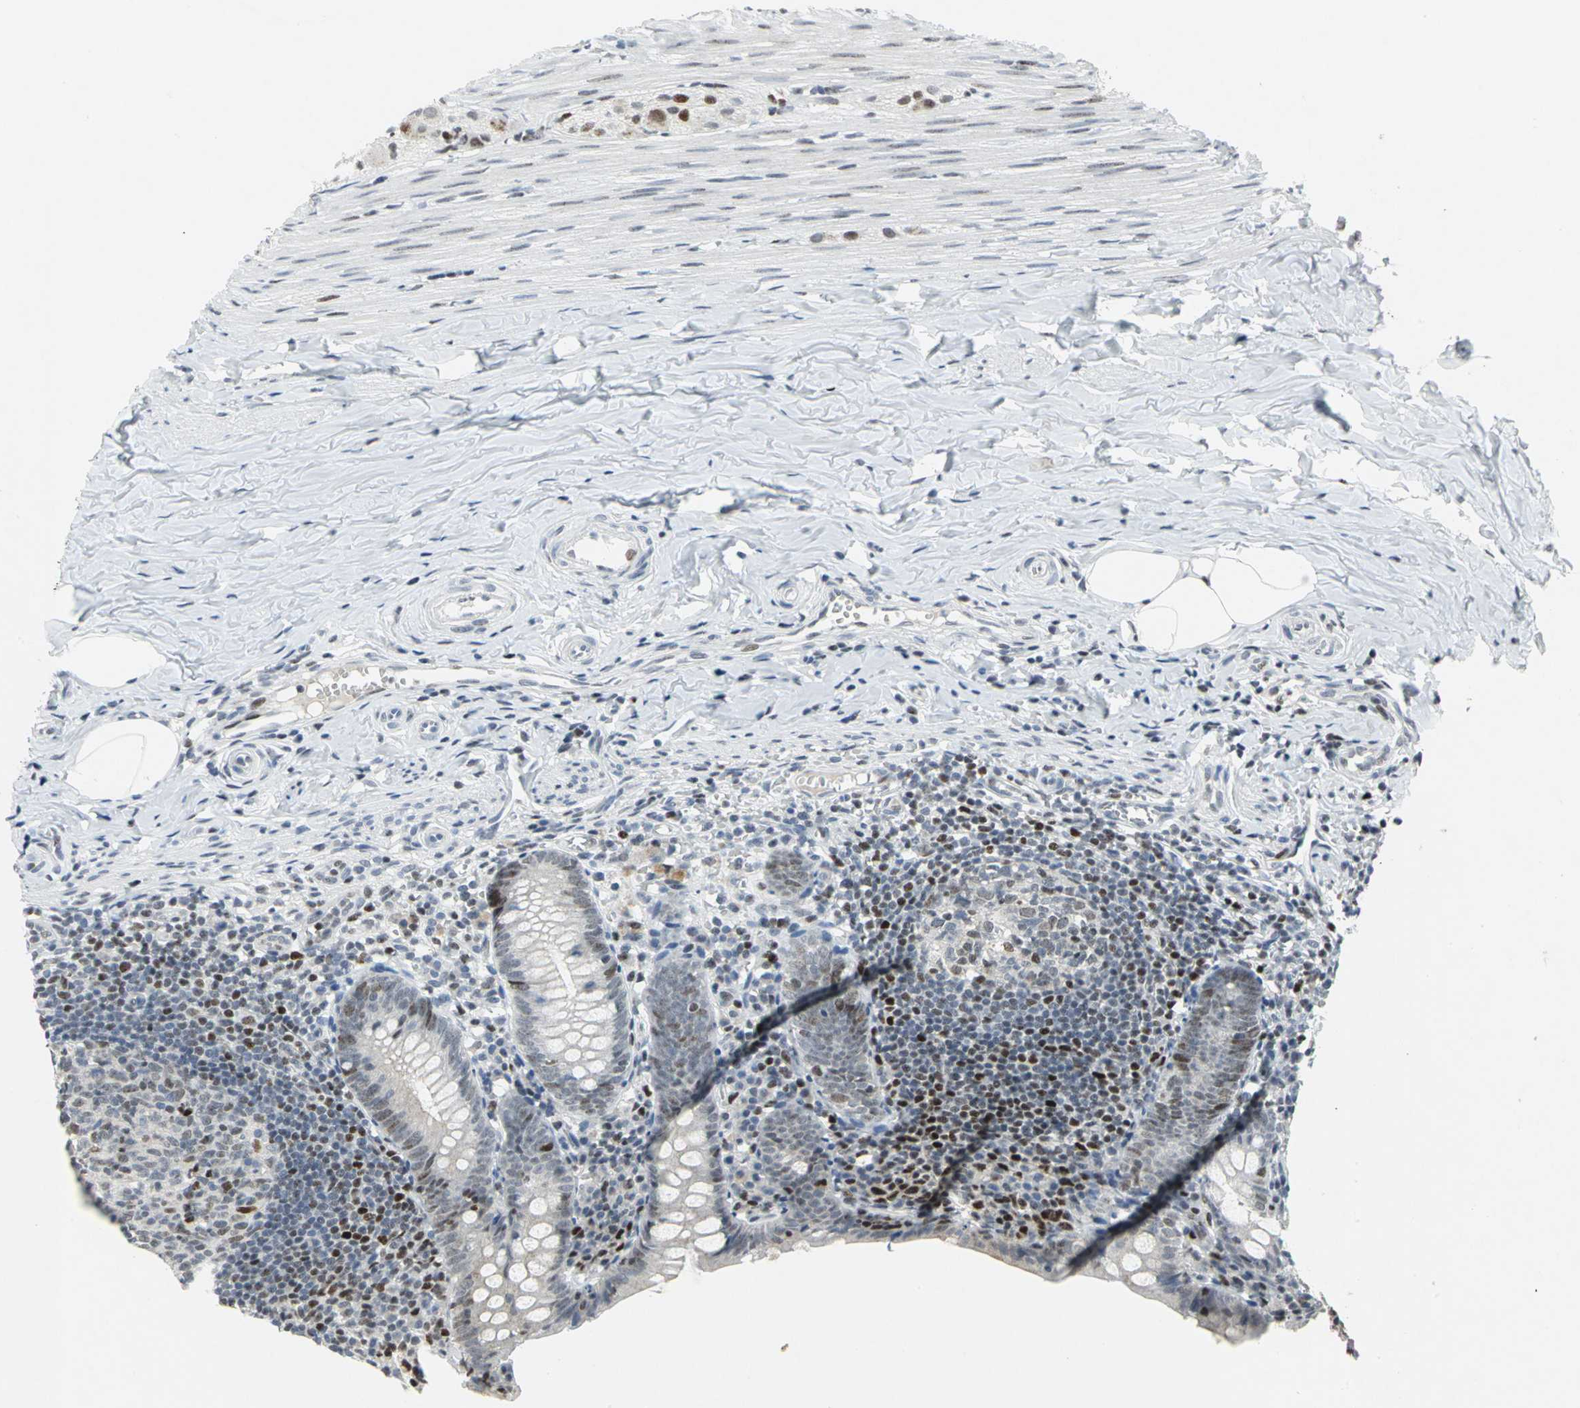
{"staining": {"intensity": "weak", "quantity": "25%-75%", "location": "nuclear"}, "tissue": "appendix", "cell_type": "Glandular cells", "image_type": "normal", "snomed": [{"axis": "morphology", "description": "Normal tissue, NOS"}, {"axis": "topography", "description": "Appendix"}], "caption": "A brown stain shows weak nuclear positivity of a protein in glandular cells of benign appendix.", "gene": "RPA1", "patient": {"sex": "female", "age": 10}}